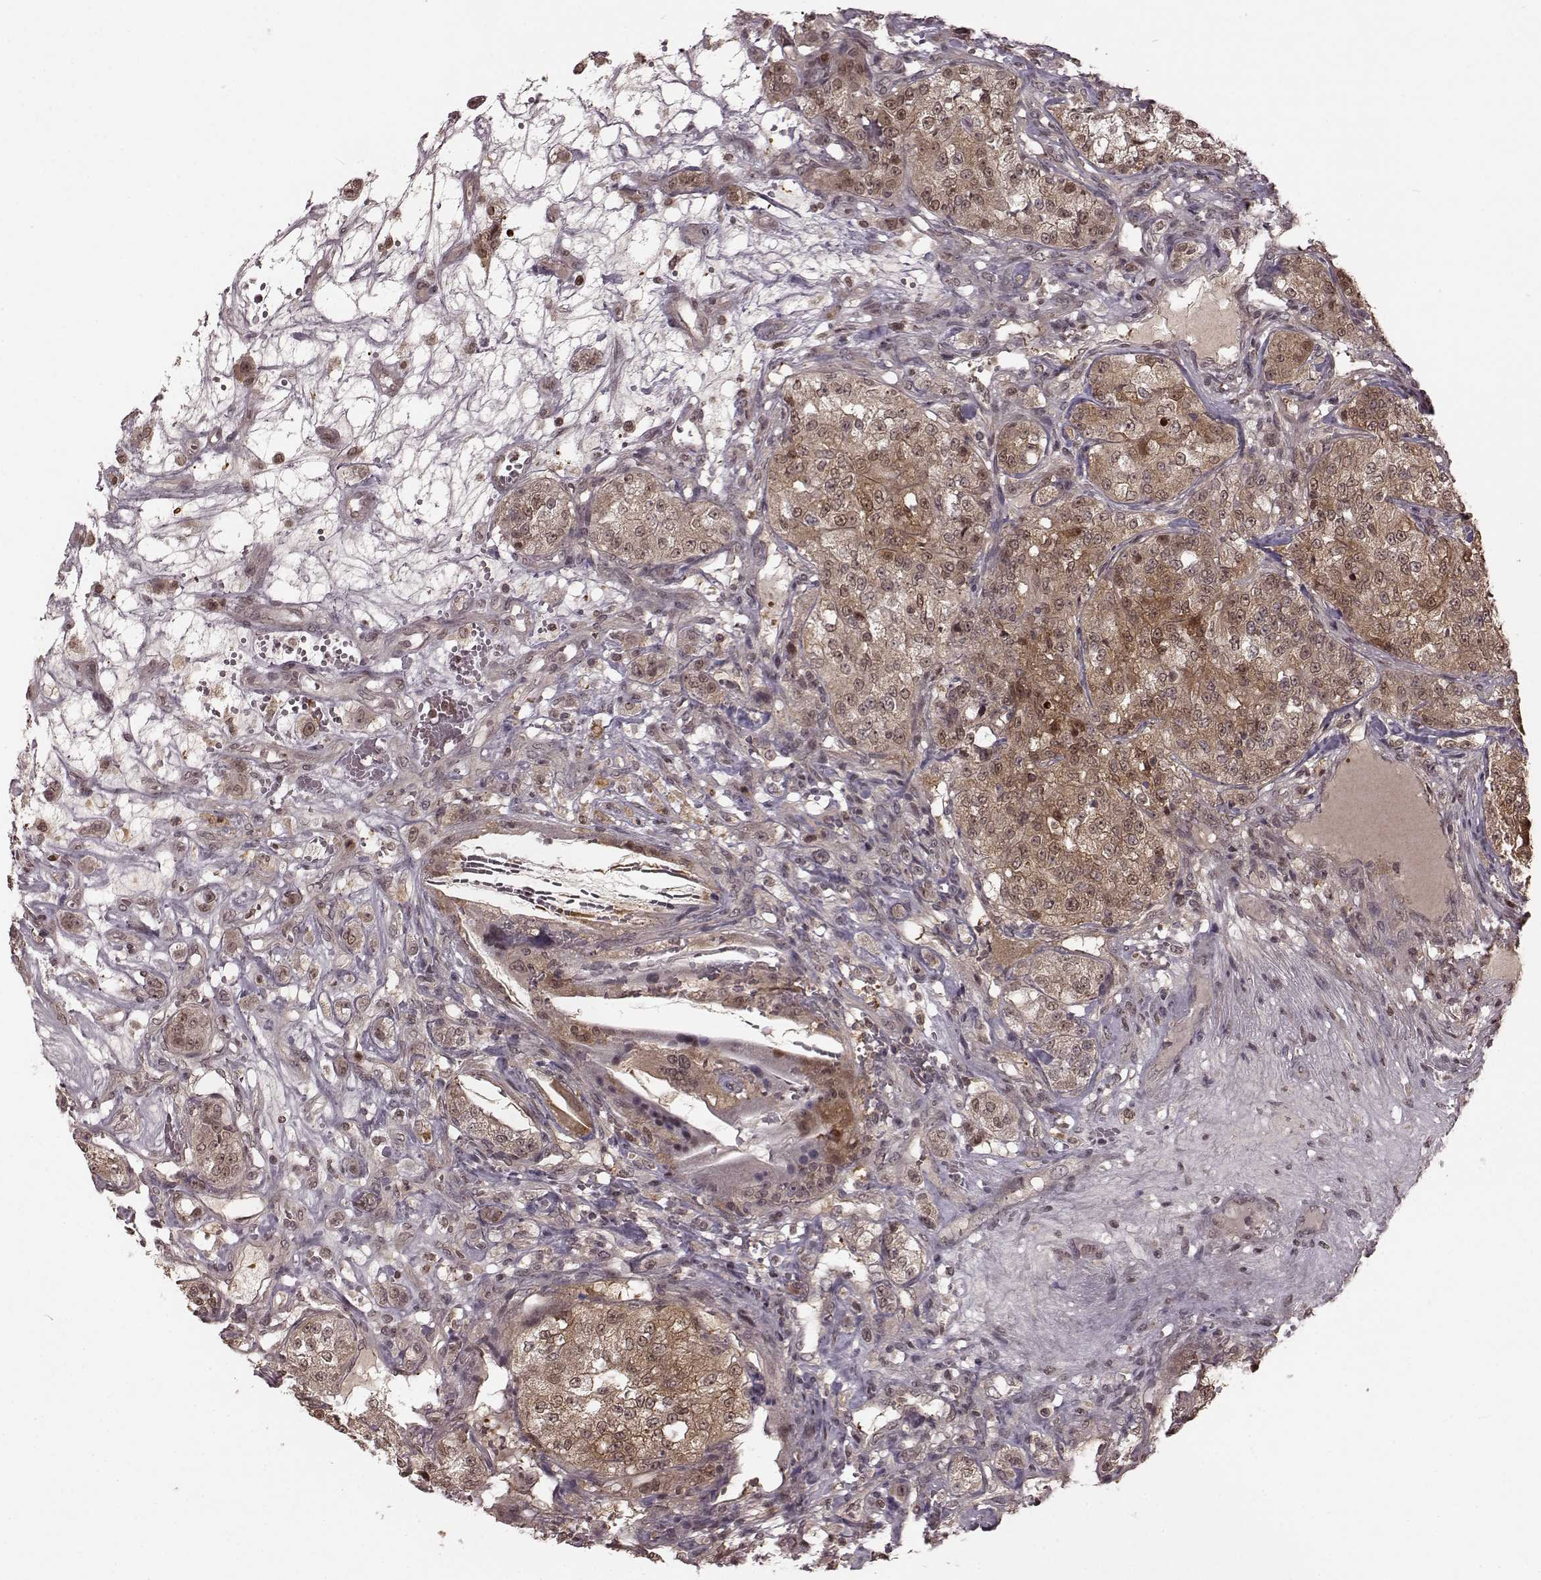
{"staining": {"intensity": "moderate", "quantity": "25%-75%", "location": "cytoplasmic/membranous,nuclear"}, "tissue": "renal cancer", "cell_type": "Tumor cells", "image_type": "cancer", "snomed": [{"axis": "morphology", "description": "Adenocarcinoma, NOS"}, {"axis": "topography", "description": "Kidney"}], "caption": "IHC (DAB (3,3'-diaminobenzidine)) staining of human adenocarcinoma (renal) demonstrates moderate cytoplasmic/membranous and nuclear protein staining in approximately 25%-75% of tumor cells.", "gene": "GSS", "patient": {"sex": "female", "age": 63}}